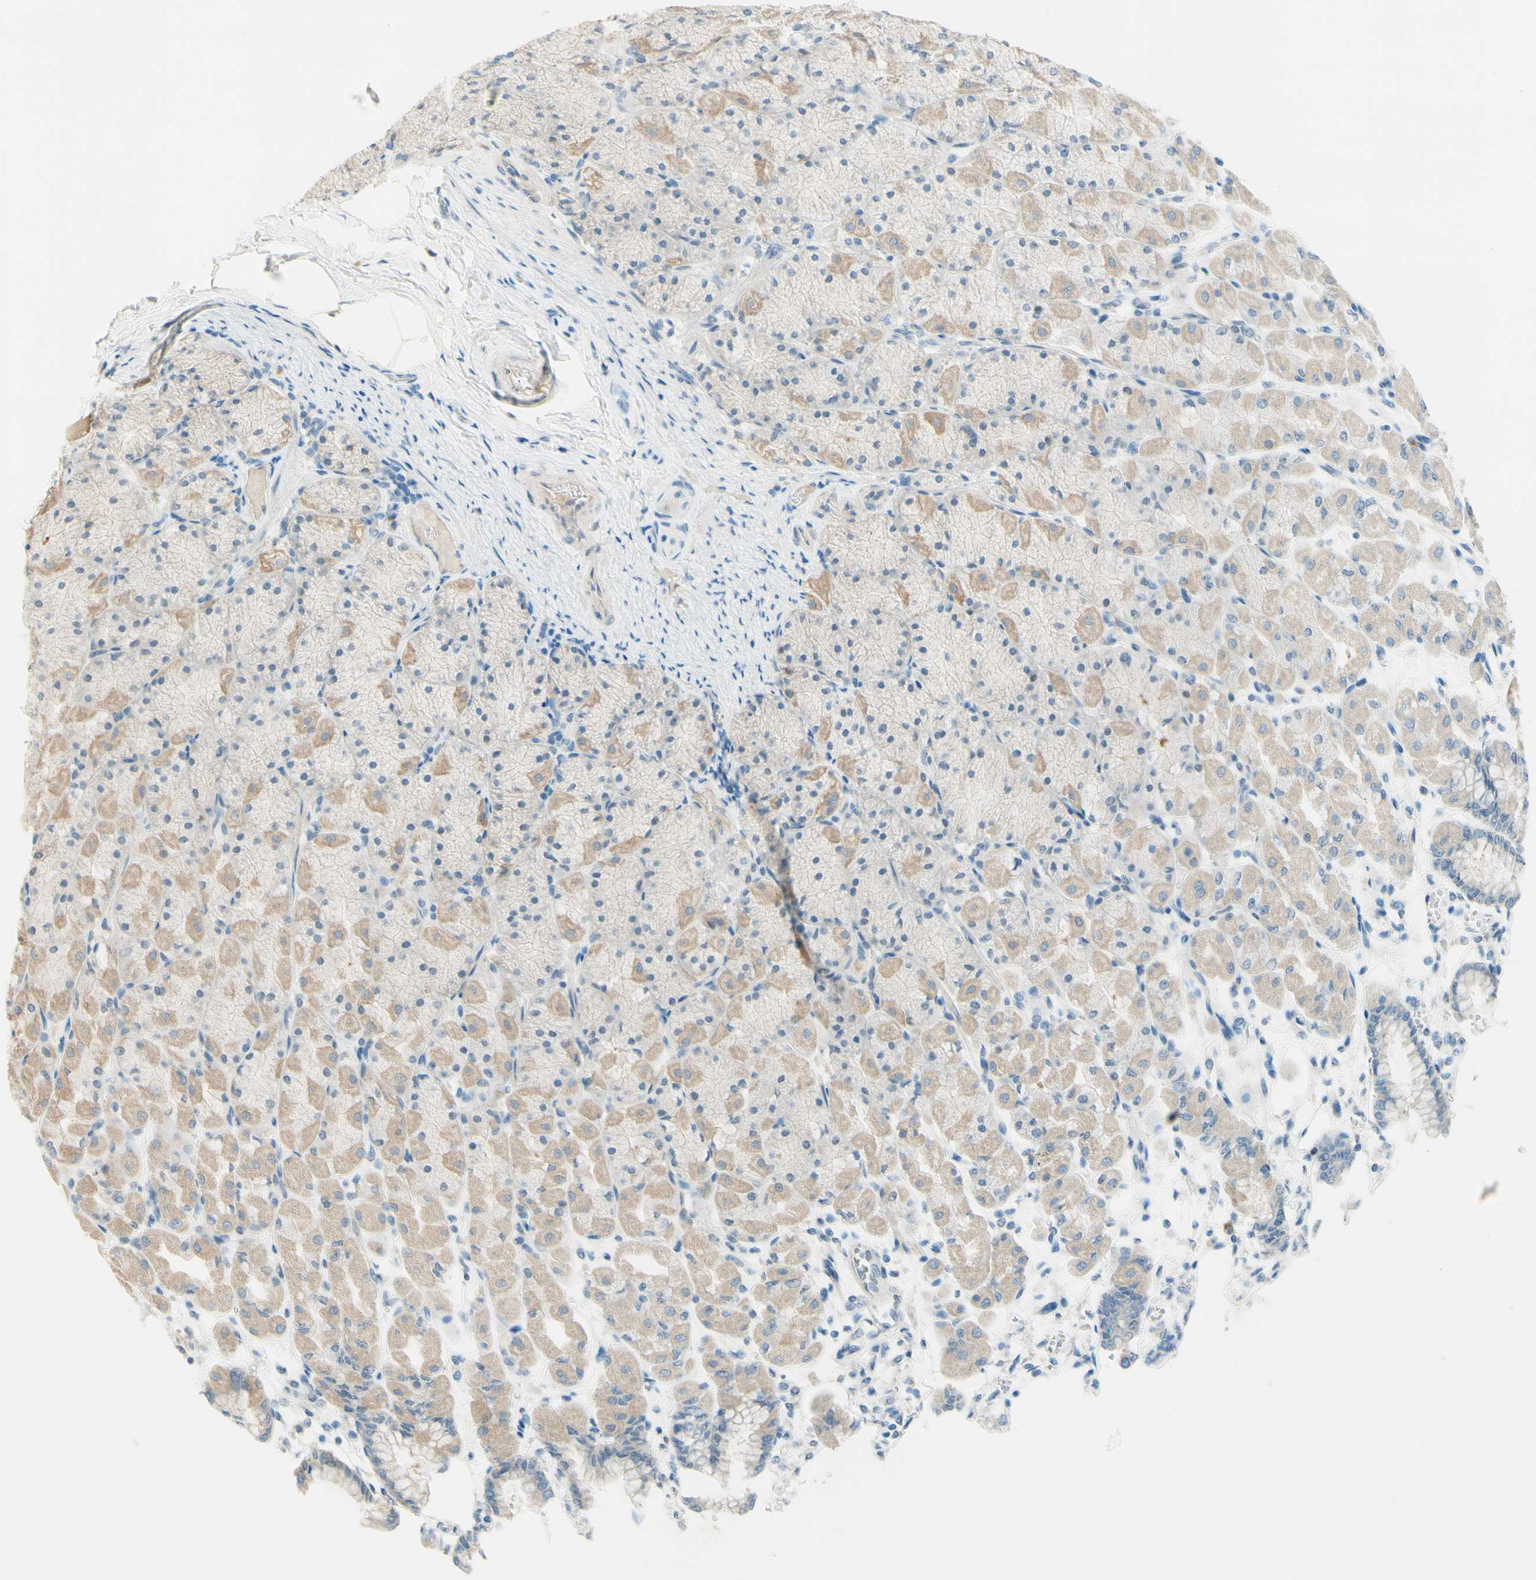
{"staining": {"intensity": "weak", "quantity": "25%-75%", "location": "cytoplasmic/membranous"}, "tissue": "stomach", "cell_type": "Glandular cells", "image_type": "normal", "snomed": [{"axis": "morphology", "description": "Normal tissue, NOS"}, {"axis": "topography", "description": "Stomach, upper"}], "caption": "Weak cytoplasmic/membranous positivity for a protein is appreciated in about 25%-75% of glandular cells of normal stomach using IHC.", "gene": "JPH1", "patient": {"sex": "female", "age": 56}}